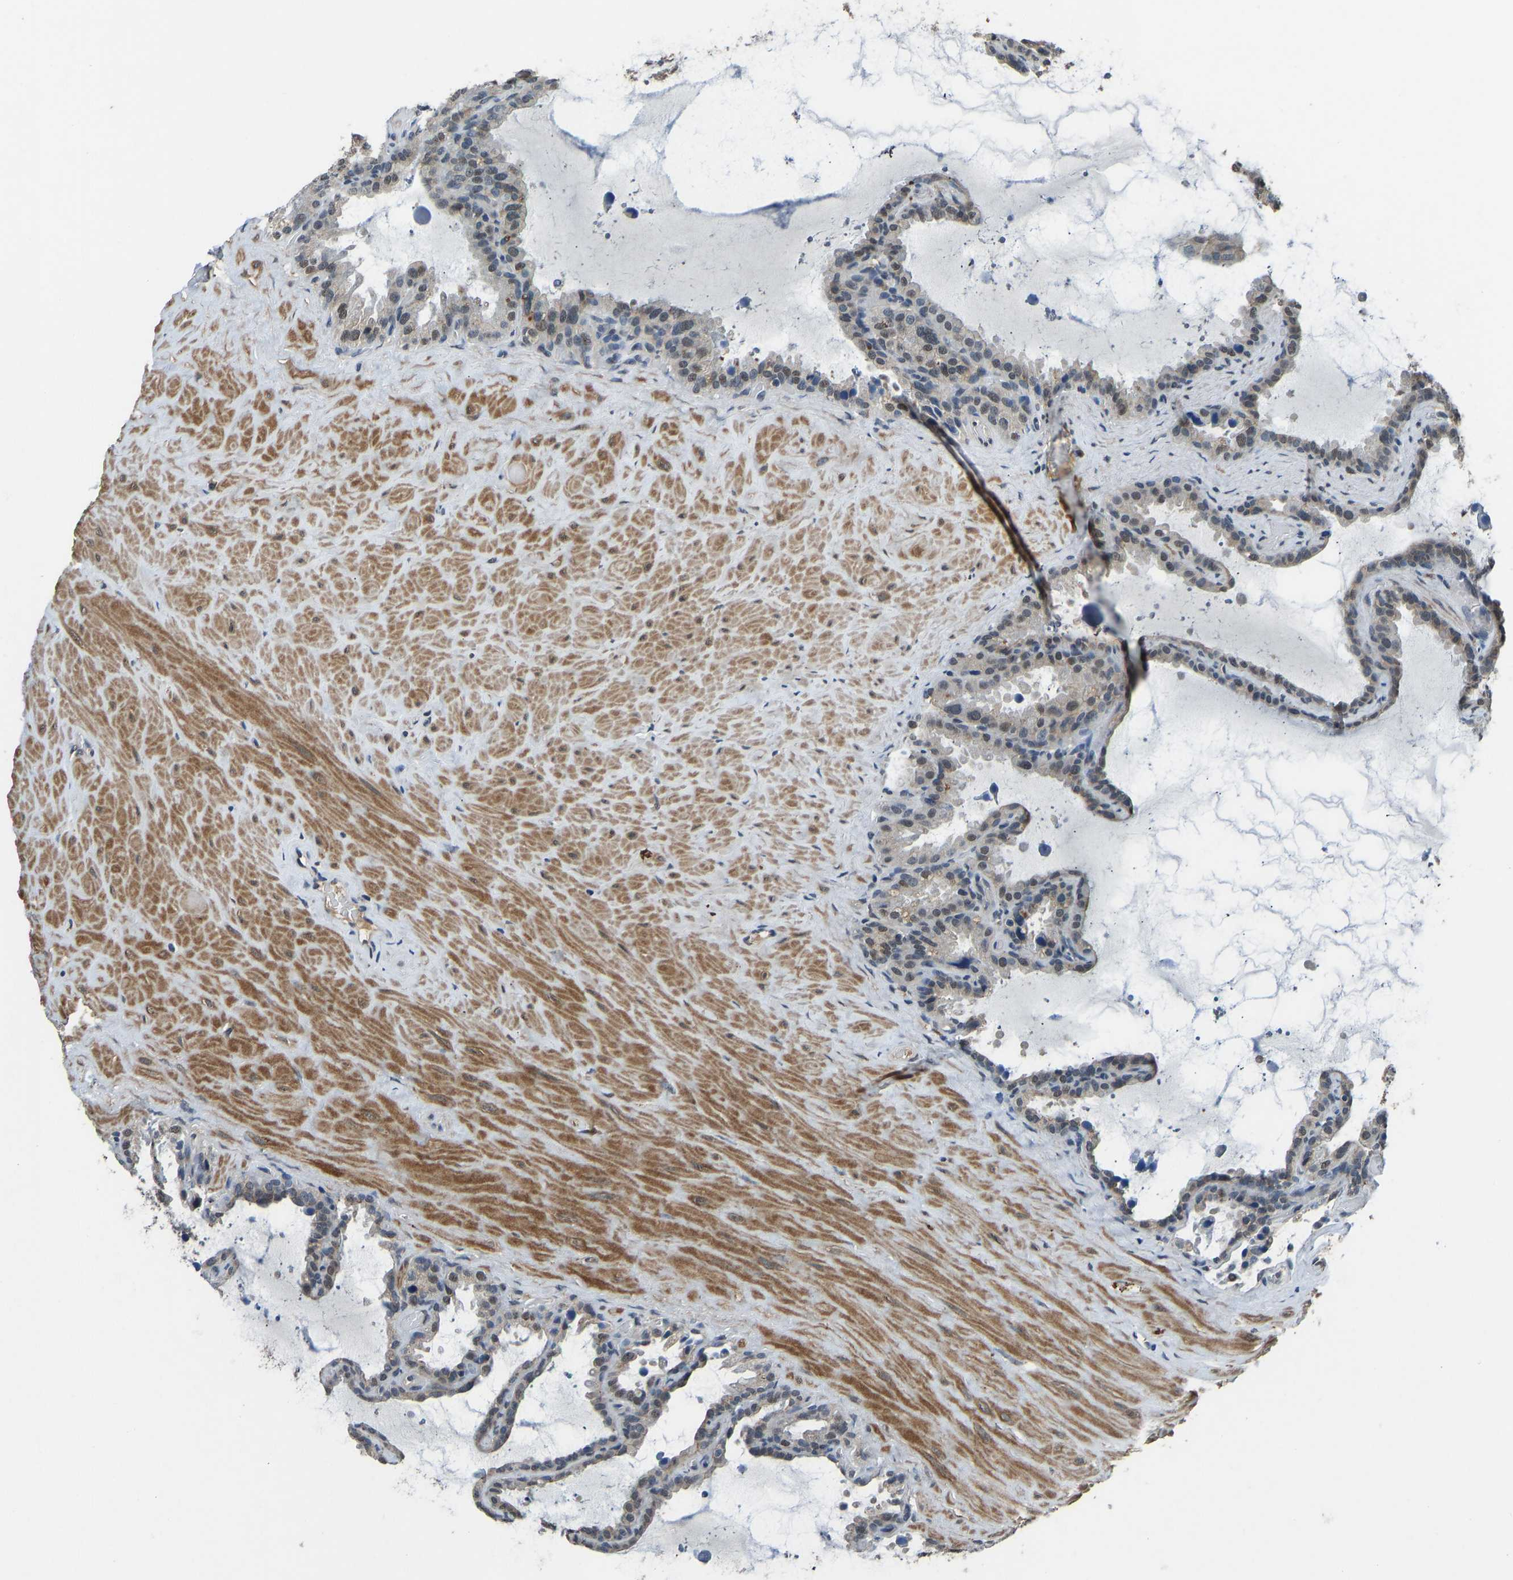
{"staining": {"intensity": "weak", "quantity": ">75%", "location": "nuclear"}, "tissue": "seminal vesicle", "cell_type": "Glandular cells", "image_type": "normal", "snomed": [{"axis": "morphology", "description": "Normal tissue, NOS"}, {"axis": "topography", "description": "Seminal veicle"}], "caption": "Human seminal vesicle stained with a protein marker shows weak staining in glandular cells.", "gene": "TOX4", "patient": {"sex": "male", "age": 46}}